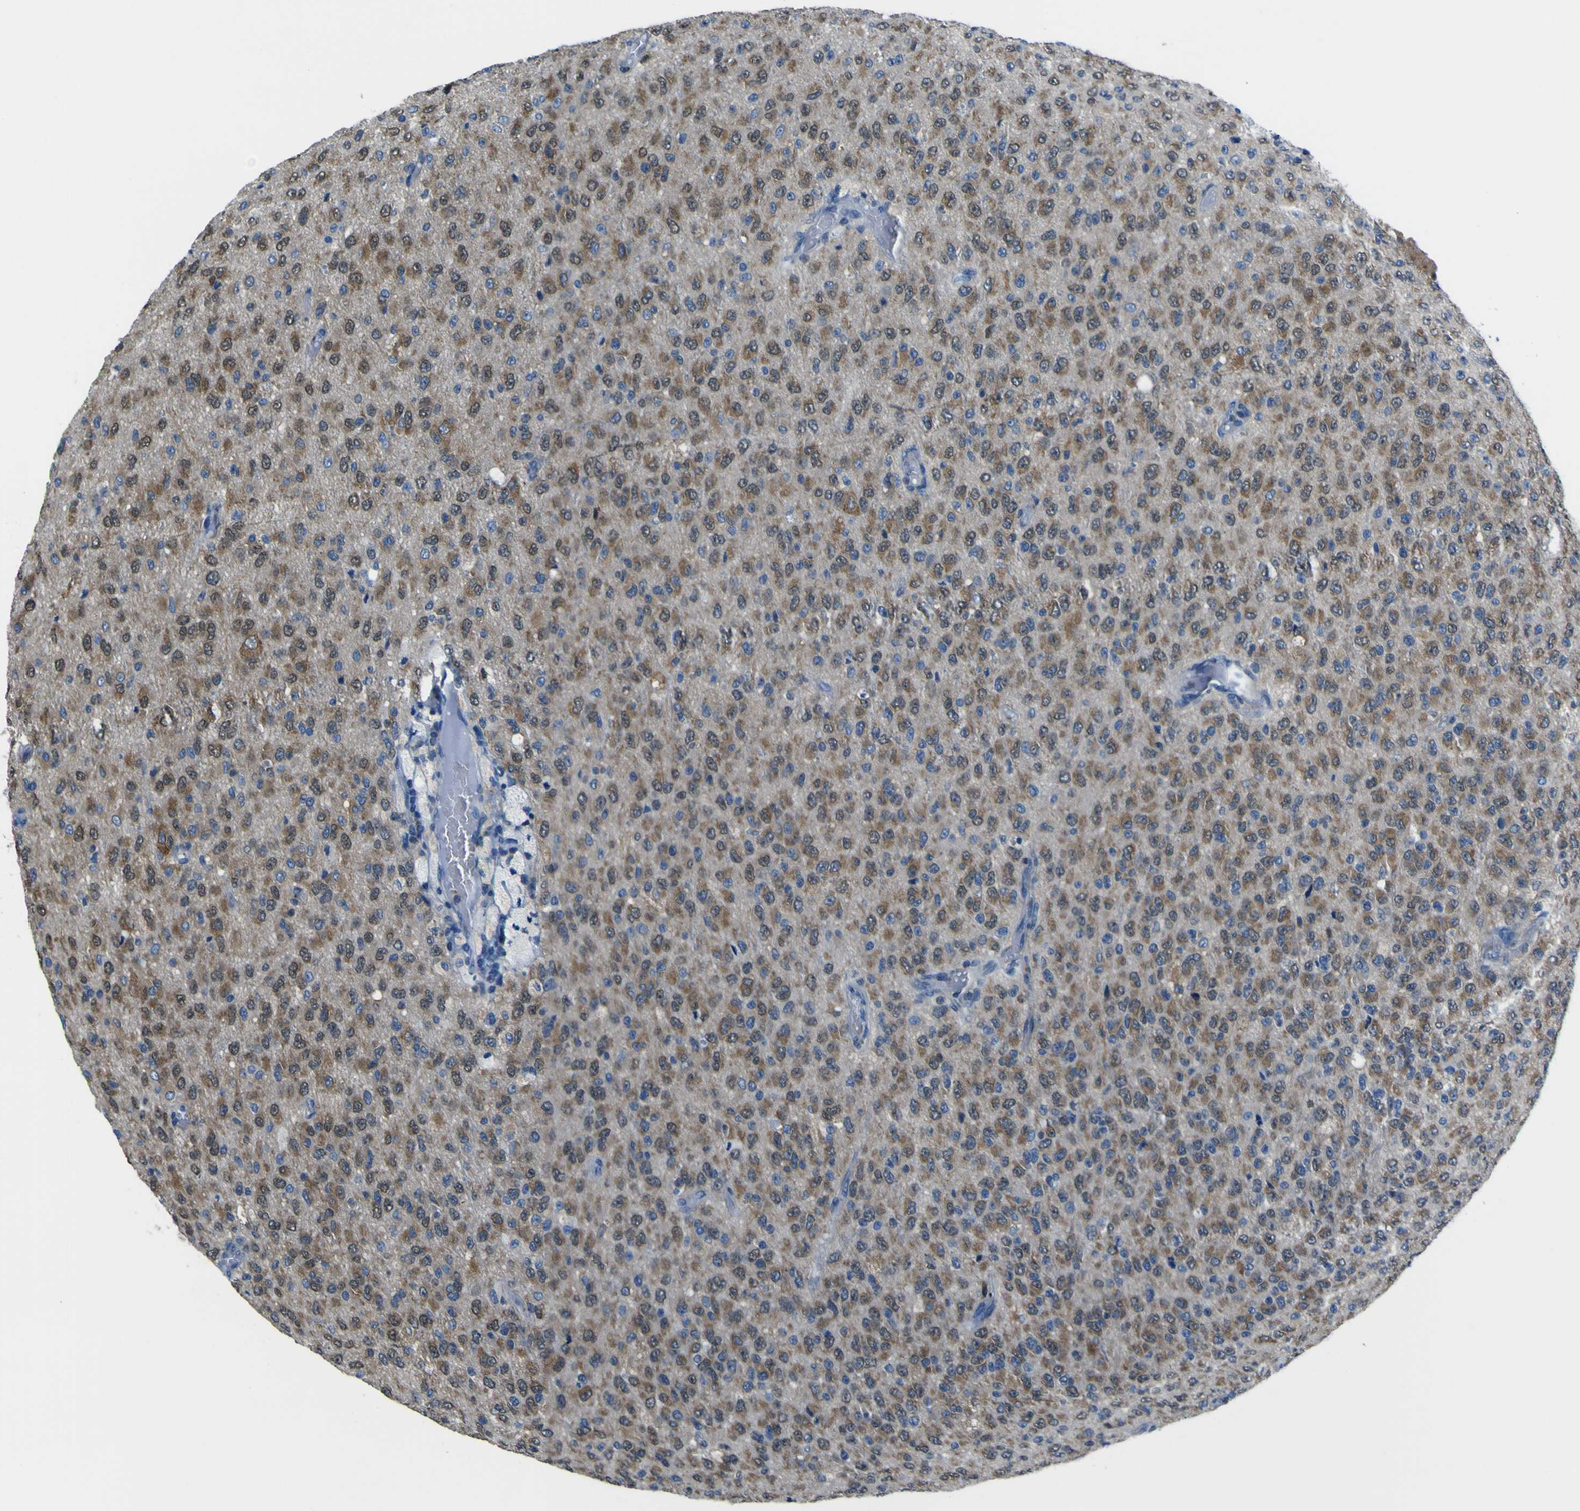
{"staining": {"intensity": "moderate", "quantity": "25%-75%", "location": "cytoplasmic/membranous,nuclear"}, "tissue": "glioma", "cell_type": "Tumor cells", "image_type": "cancer", "snomed": [{"axis": "morphology", "description": "Glioma, malignant, High grade"}, {"axis": "topography", "description": "pancreas cauda"}], "caption": "Immunohistochemical staining of malignant high-grade glioma exhibits medium levels of moderate cytoplasmic/membranous and nuclear positivity in approximately 25%-75% of tumor cells. (IHC, brightfield microscopy, high magnification).", "gene": "STIM1", "patient": {"sex": "male", "age": 60}}